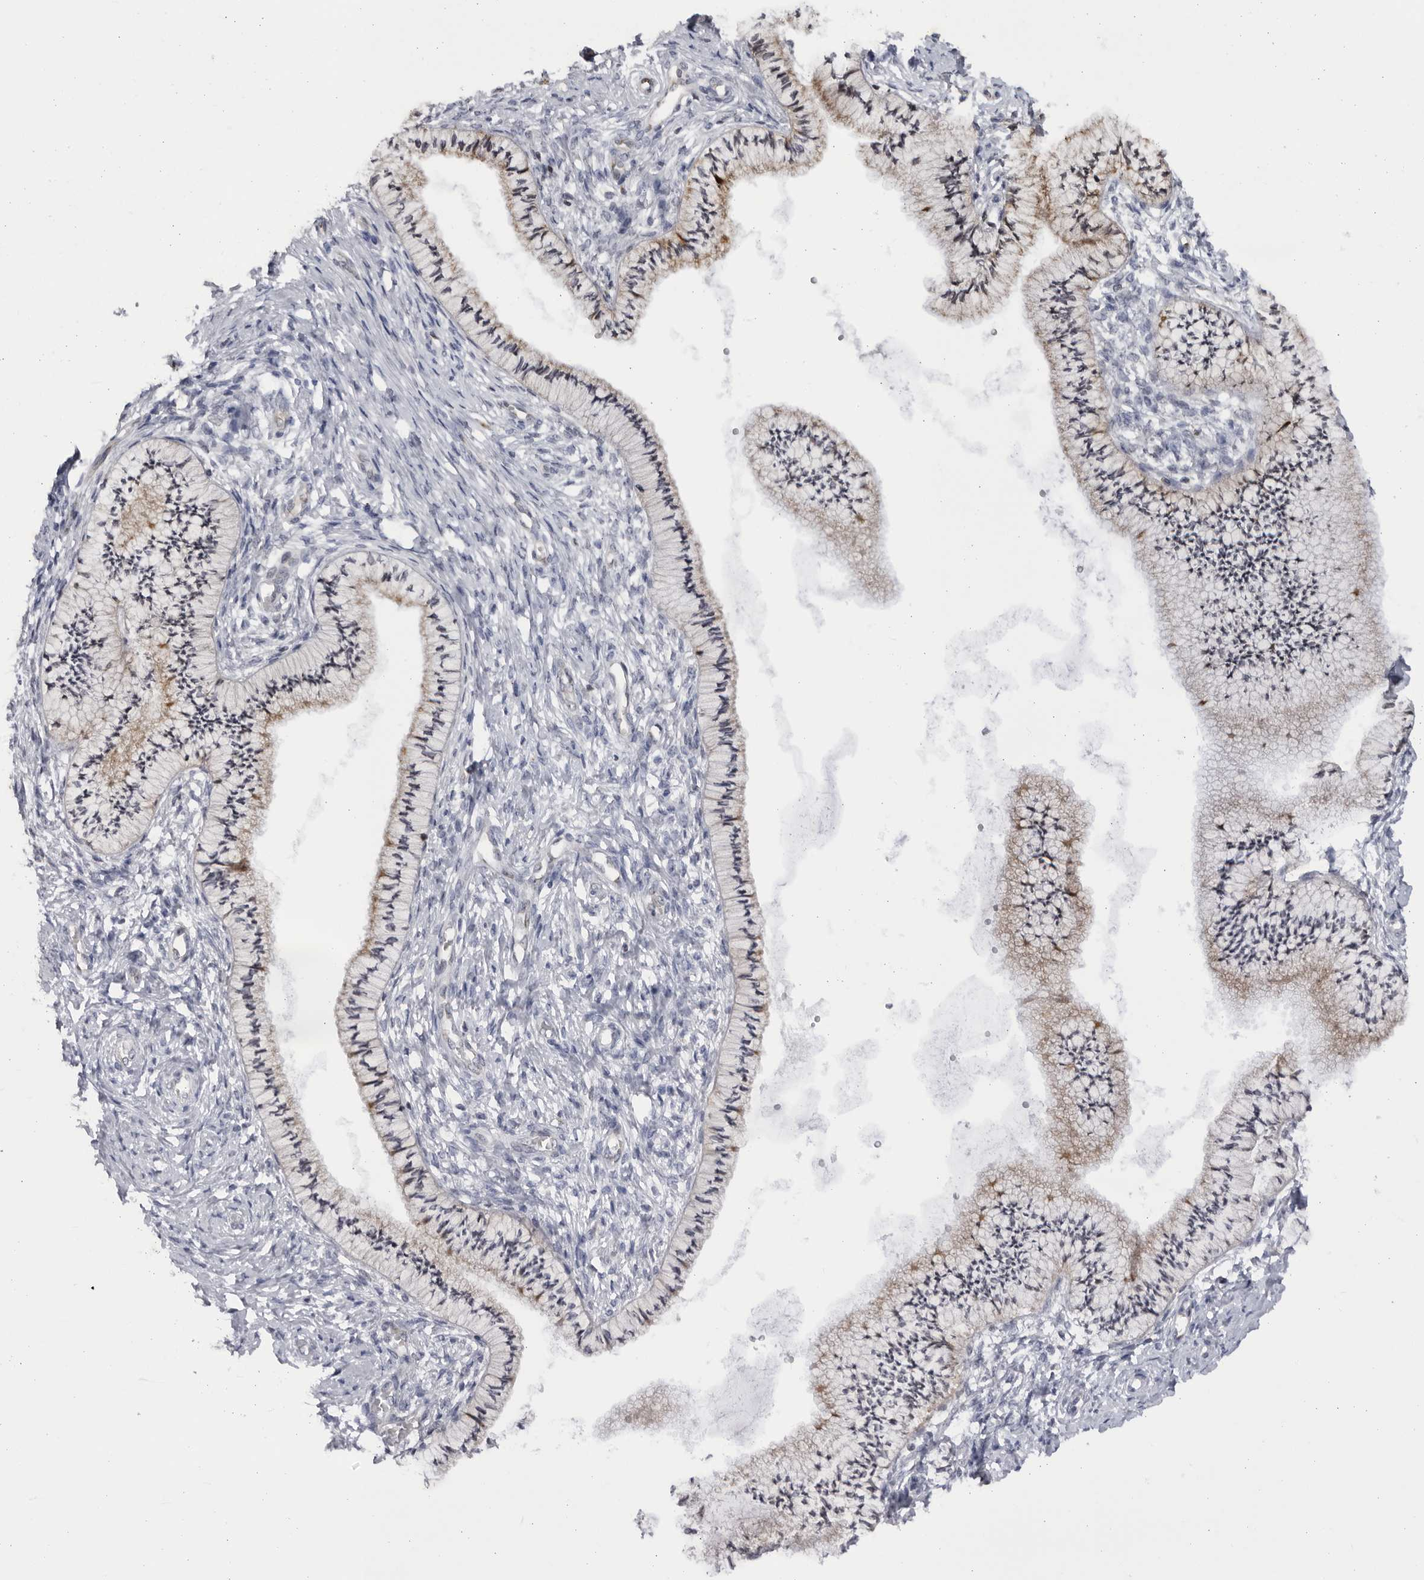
{"staining": {"intensity": "weak", "quantity": "25%-75%", "location": "cytoplasmic/membranous"}, "tissue": "cervix", "cell_type": "Glandular cells", "image_type": "normal", "snomed": [{"axis": "morphology", "description": "Normal tissue, NOS"}, {"axis": "topography", "description": "Cervix"}], "caption": "Immunohistochemistry (IHC) image of unremarkable cervix: human cervix stained using immunohistochemistry reveals low levels of weak protein expression localized specifically in the cytoplasmic/membranous of glandular cells, appearing as a cytoplasmic/membranous brown color.", "gene": "SLC25A22", "patient": {"sex": "female", "age": 36}}